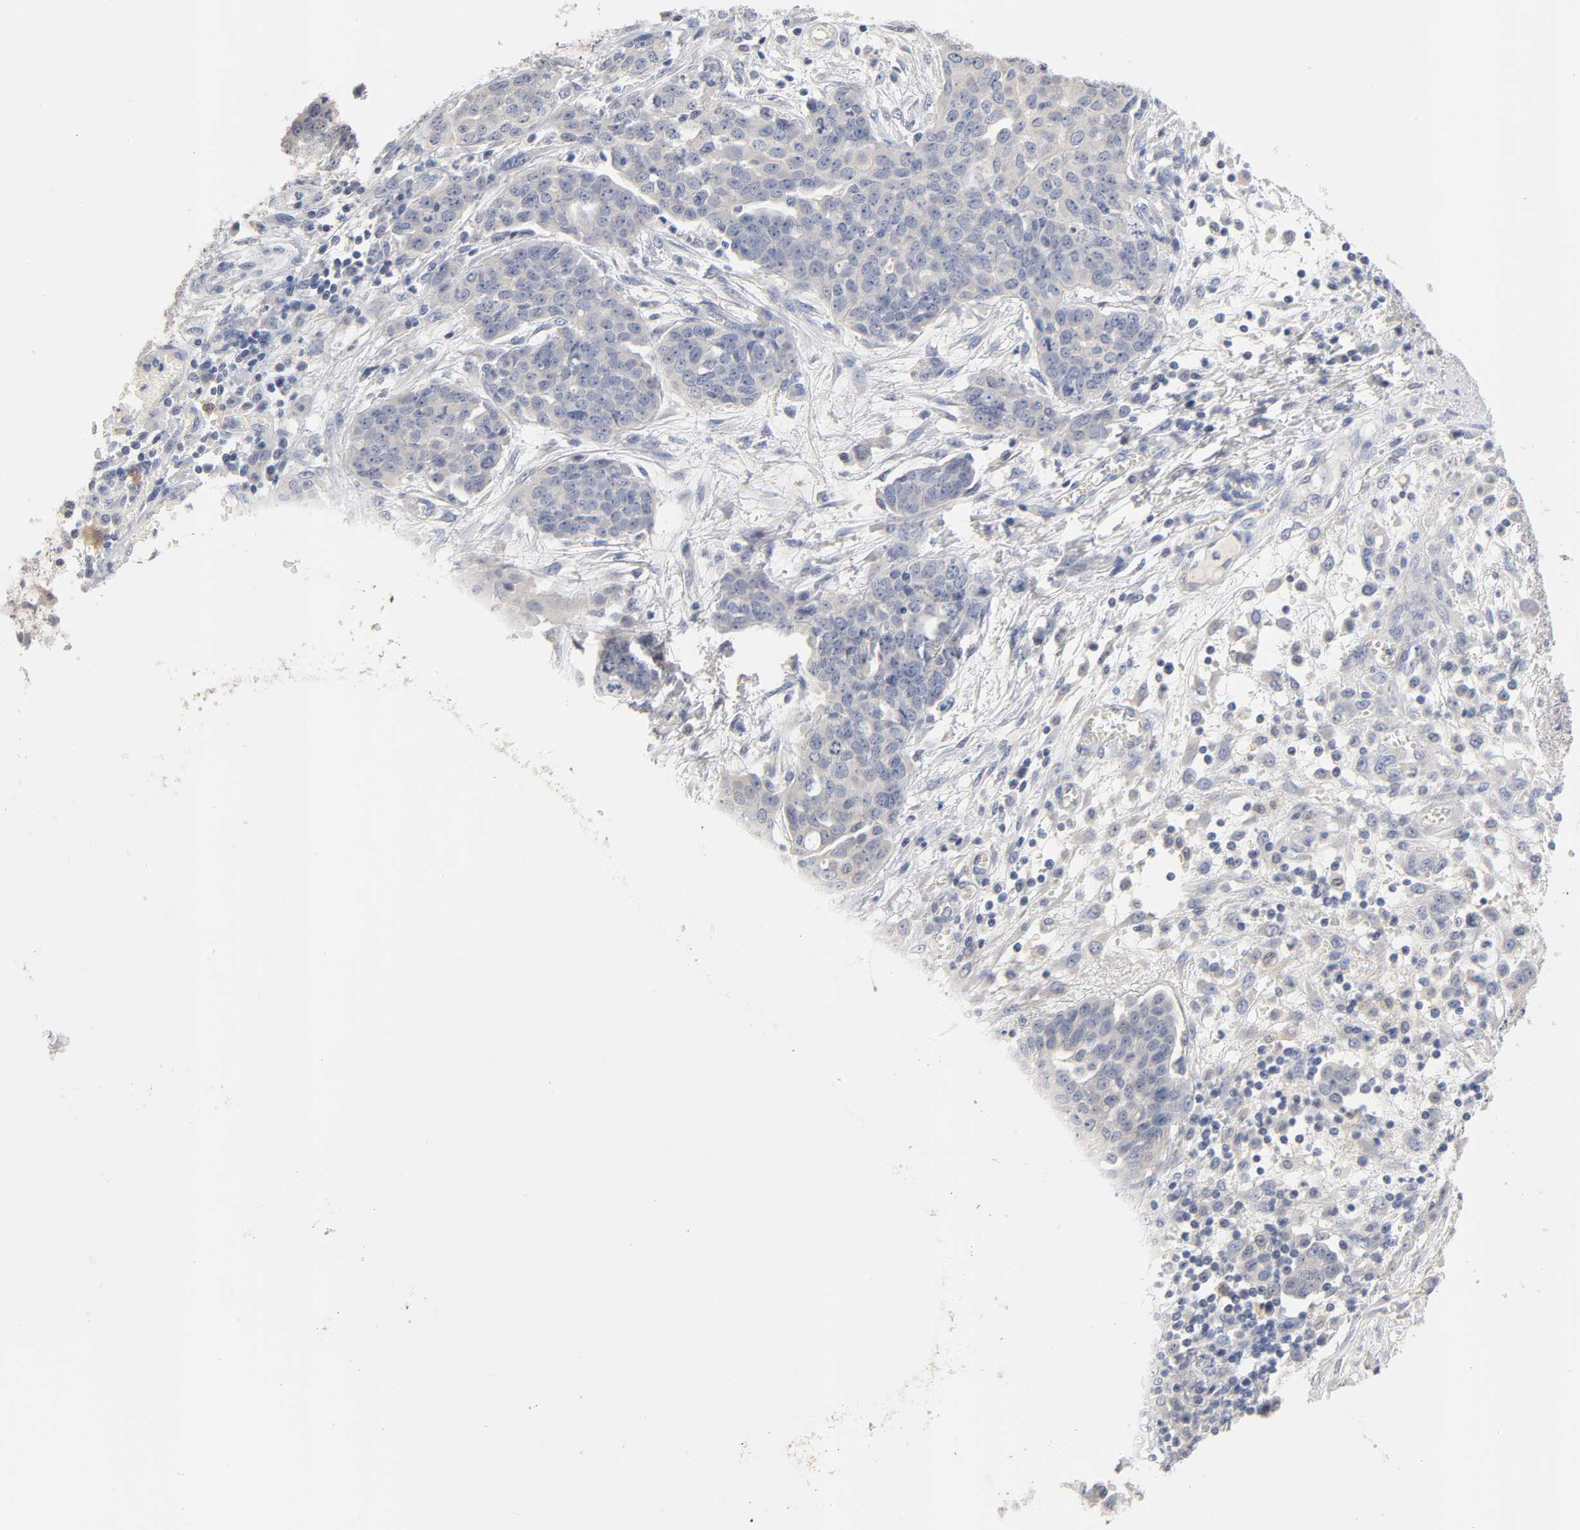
{"staining": {"intensity": "negative", "quantity": "none", "location": "none"}, "tissue": "ovarian cancer", "cell_type": "Tumor cells", "image_type": "cancer", "snomed": [{"axis": "morphology", "description": "Cystadenocarcinoma, serous, NOS"}, {"axis": "topography", "description": "Soft tissue"}, {"axis": "topography", "description": "Ovary"}], "caption": "Photomicrograph shows no significant protein staining in tumor cells of ovarian cancer.", "gene": "OVOL1", "patient": {"sex": "female", "age": 57}}